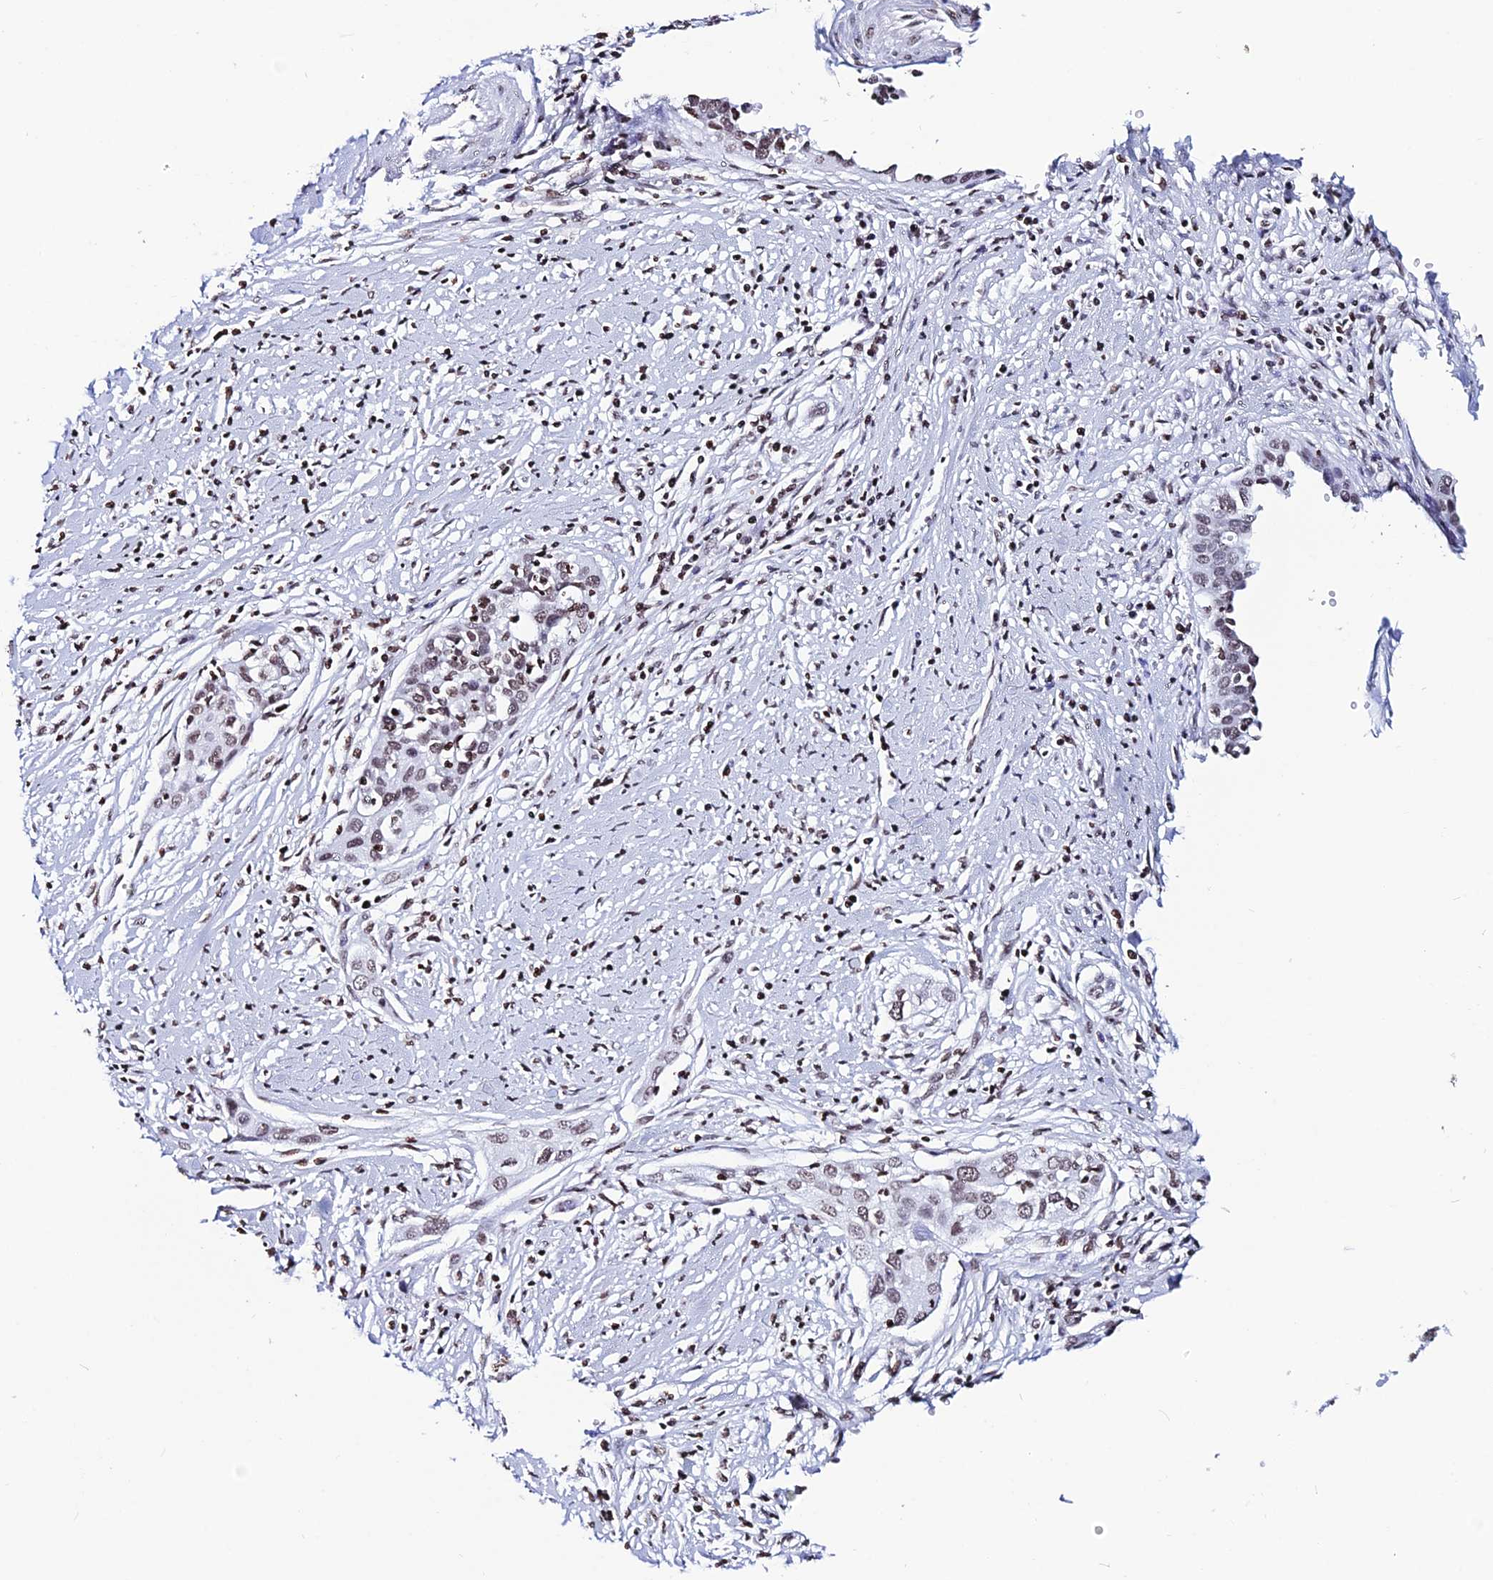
{"staining": {"intensity": "moderate", "quantity": ">75%", "location": "nuclear"}, "tissue": "cervical cancer", "cell_type": "Tumor cells", "image_type": "cancer", "snomed": [{"axis": "morphology", "description": "Squamous cell carcinoma, NOS"}, {"axis": "topography", "description": "Cervix"}], "caption": "This is an image of immunohistochemistry staining of cervical cancer (squamous cell carcinoma), which shows moderate staining in the nuclear of tumor cells.", "gene": "MACROH2A2", "patient": {"sex": "female", "age": 34}}